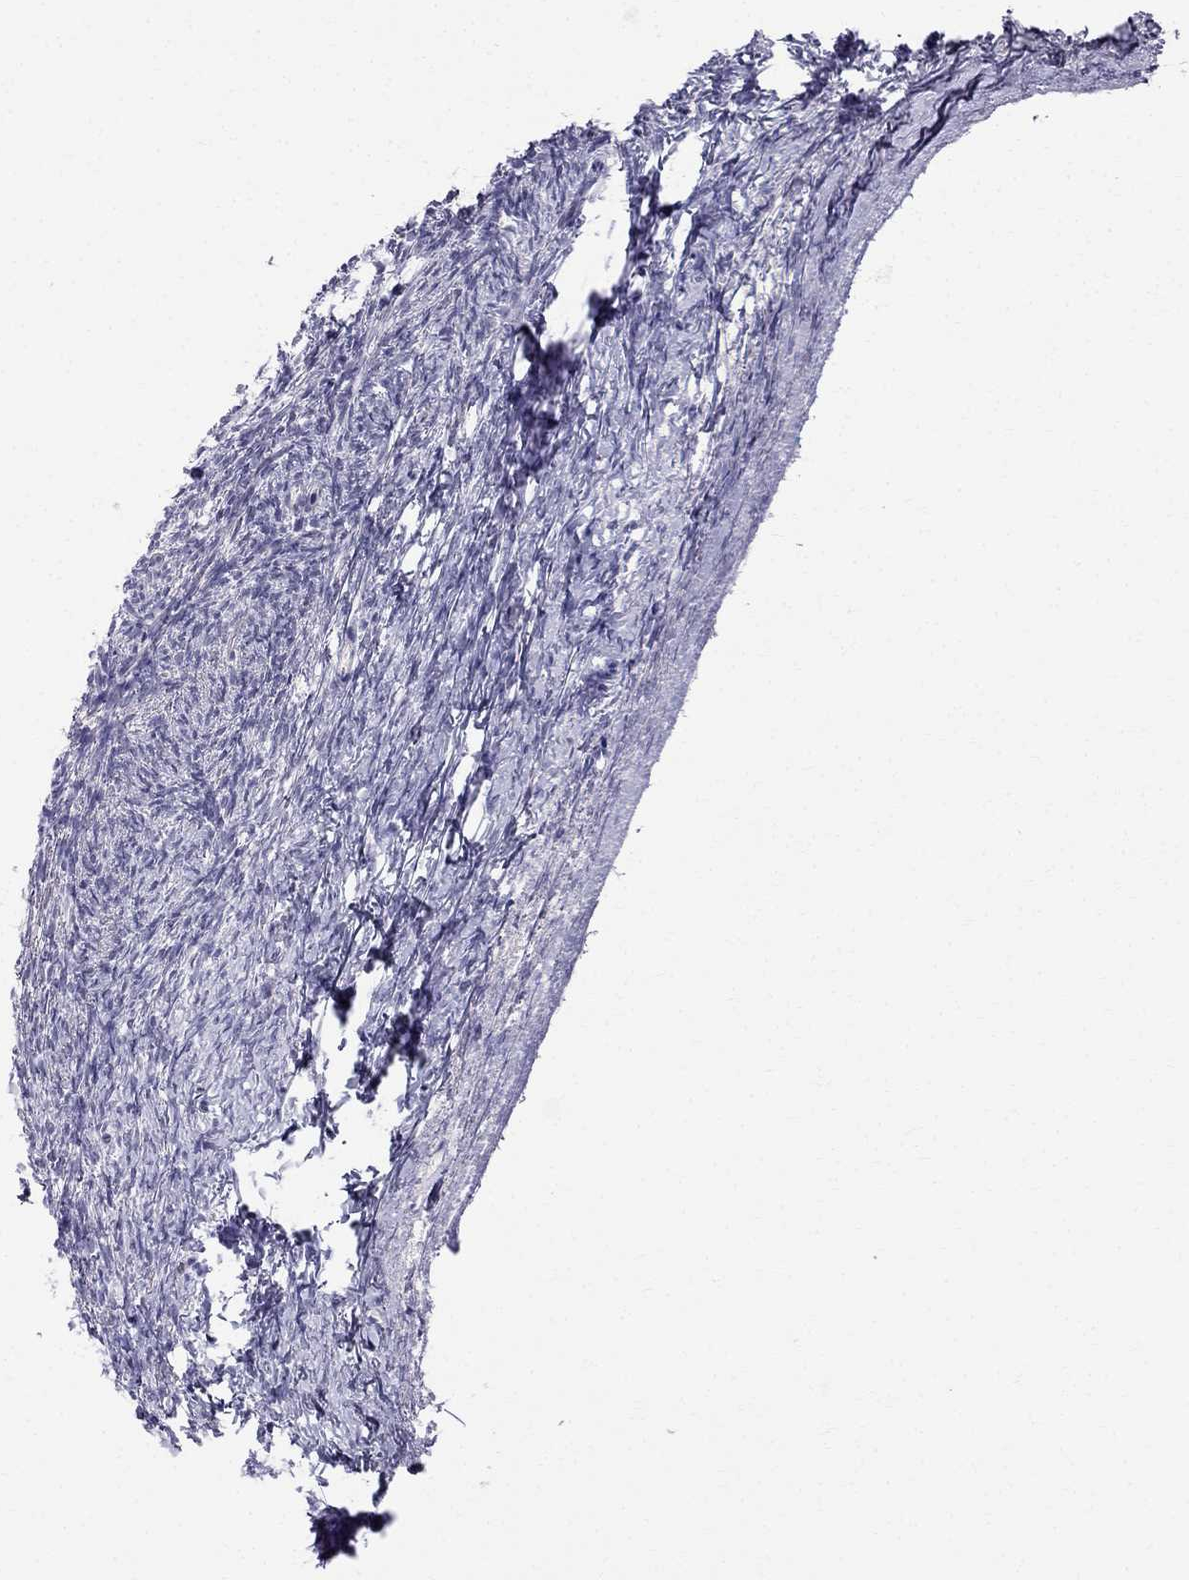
{"staining": {"intensity": "moderate", "quantity": ">75%", "location": "cytoplasmic/membranous"}, "tissue": "ovary", "cell_type": "Follicle cells", "image_type": "normal", "snomed": [{"axis": "morphology", "description": "Normal tissue, NOS"}, {"axis": "topography", "description": "Ovary"}], "caption": "Ovary stained for a protein displays moderate cytoplasmic/membranous positivity in follicle cells. The staining was performed using DAB, with brown indicating positive protein expression. Nuclei are stained blue with hematoxylin.", "gene": "BAG5", "patient": {"sex": "female", "age": 39}}